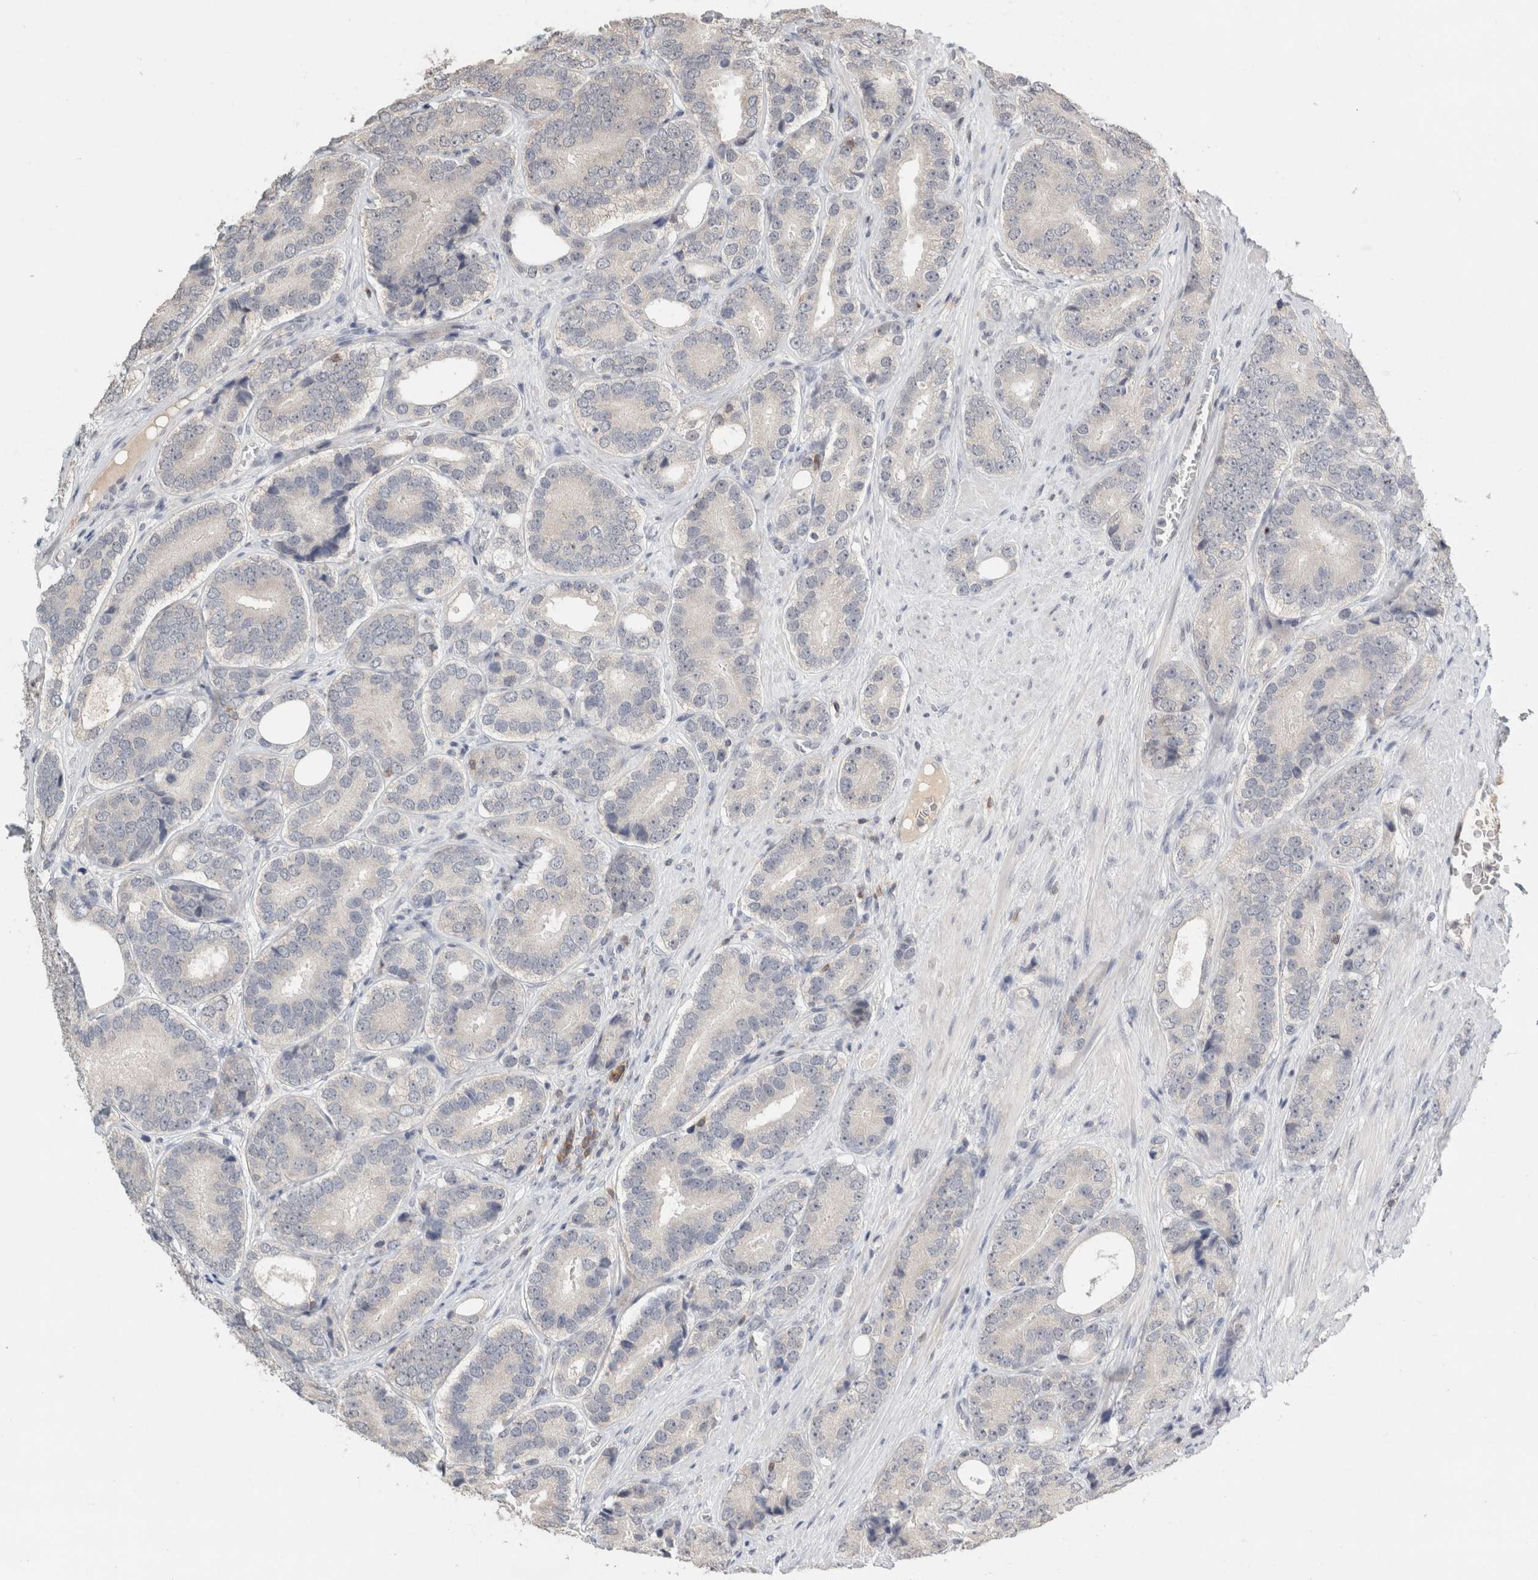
{"staining": {"intensity": "negative", "quantity": "none", "location": "none"}, "tissue": "prostate cancer", "cell_type": "Tumor cells", "image_type": "cancer", "snomed": [{"axis": "morphology", "description": "Adenocarcinoma, High grade"}, {"axis": "topography", "description": "Prostate"}], "caption": "Histopathology image shows no significant protein positivity in tumor cells of prostate adenocarcinoma (high-grade). (Stains: DAB (3,3'-diaminobenzidine) immunohistochemistry (IHC) with hematoxylin counter stain, Microscopy: brightfield microscopy at high magnification).", "gene": "TRAT1", "patient": {"sex": "male", "age": 56}}